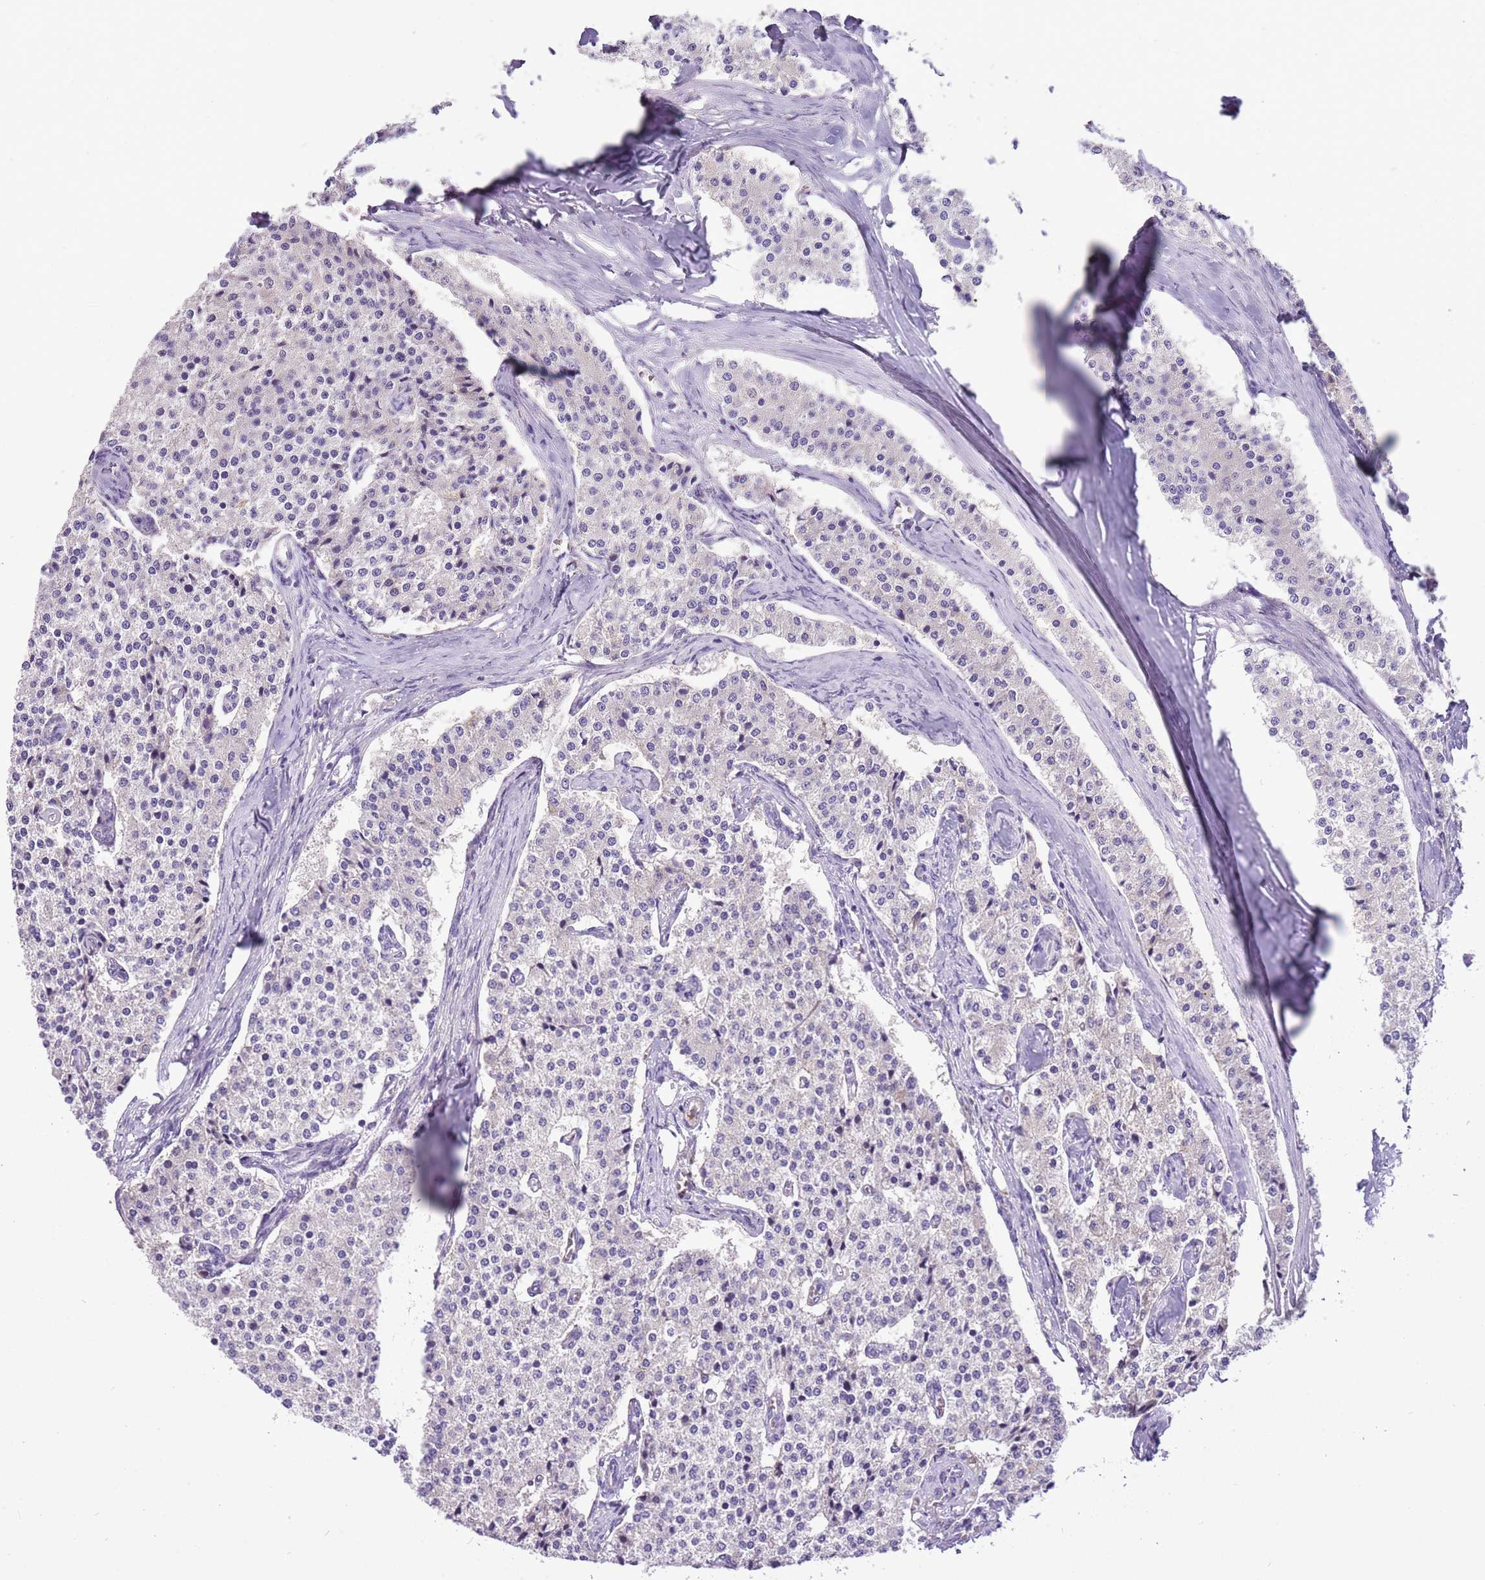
{"staining": {"intensity": "negative", "quantity": "none", "location": "none"}, "tissue": "carcinoid", "cell_type": "Tumor cells", "image_type": "cancer", "snomed": [{"axis": "morphology", "description": "Carcinoid, malignant, NOS"}, {"axis": "topography", "description": "Colon"}], "caption": "IHC of human carcinoid displays no positivity in tumor cells.", "gene": "SCAMP5", "patient": {"sex": "female", "age": 52}}